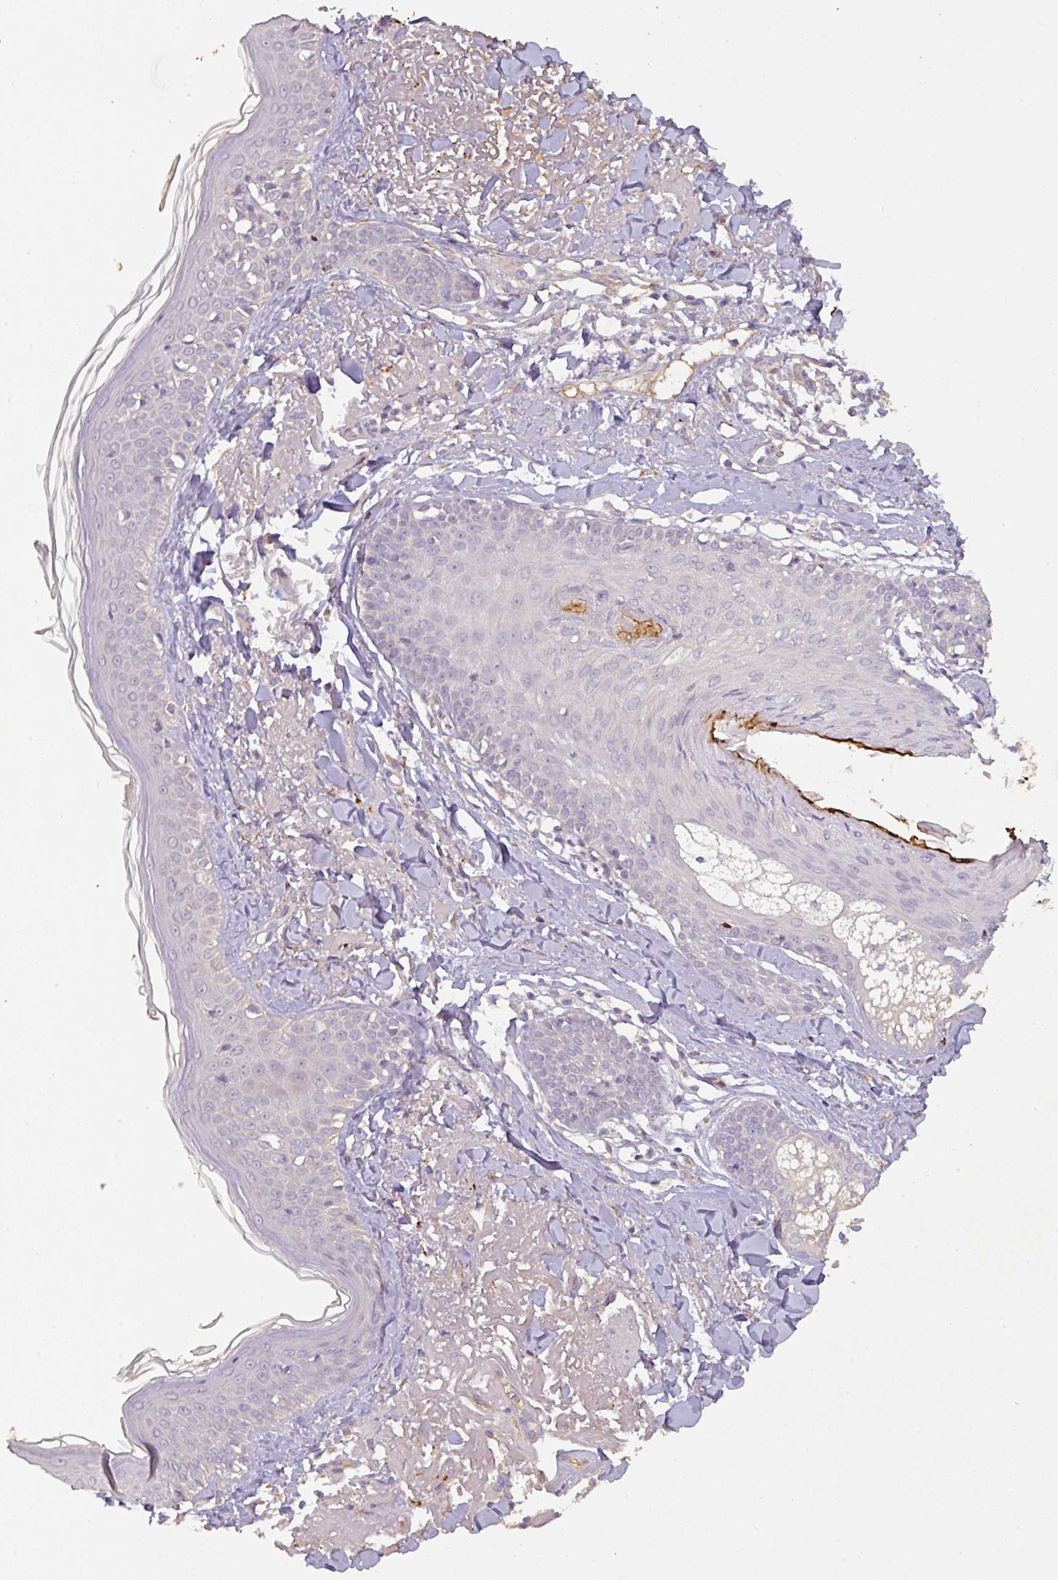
{"staining": {"intensity": "negative", "quantity": "none", "location": "none"}, "tissue": "skin", "cell_type": "Fibroblasts", "image_type": "normal", "snomed": [{"axis": "morphology", "description": "Normal tissue, NOS"}, {"axis": "morphology", "description": "Malignant melanoma, NOS"}, {"axis": "topography", "description": "Skin"}], "caption": "A high-resolution photomicrograph shows IHC staining of normal skin, which reveals no significant expression in fibroblasts. (Stains: DAB immunohistochemistry (IHC) with hematoxylin counter stain, Microscopy: brightfield microscopy at high magnification).", "gene": "ZNF266", "patient": {"sex": "male", "age": 80}}